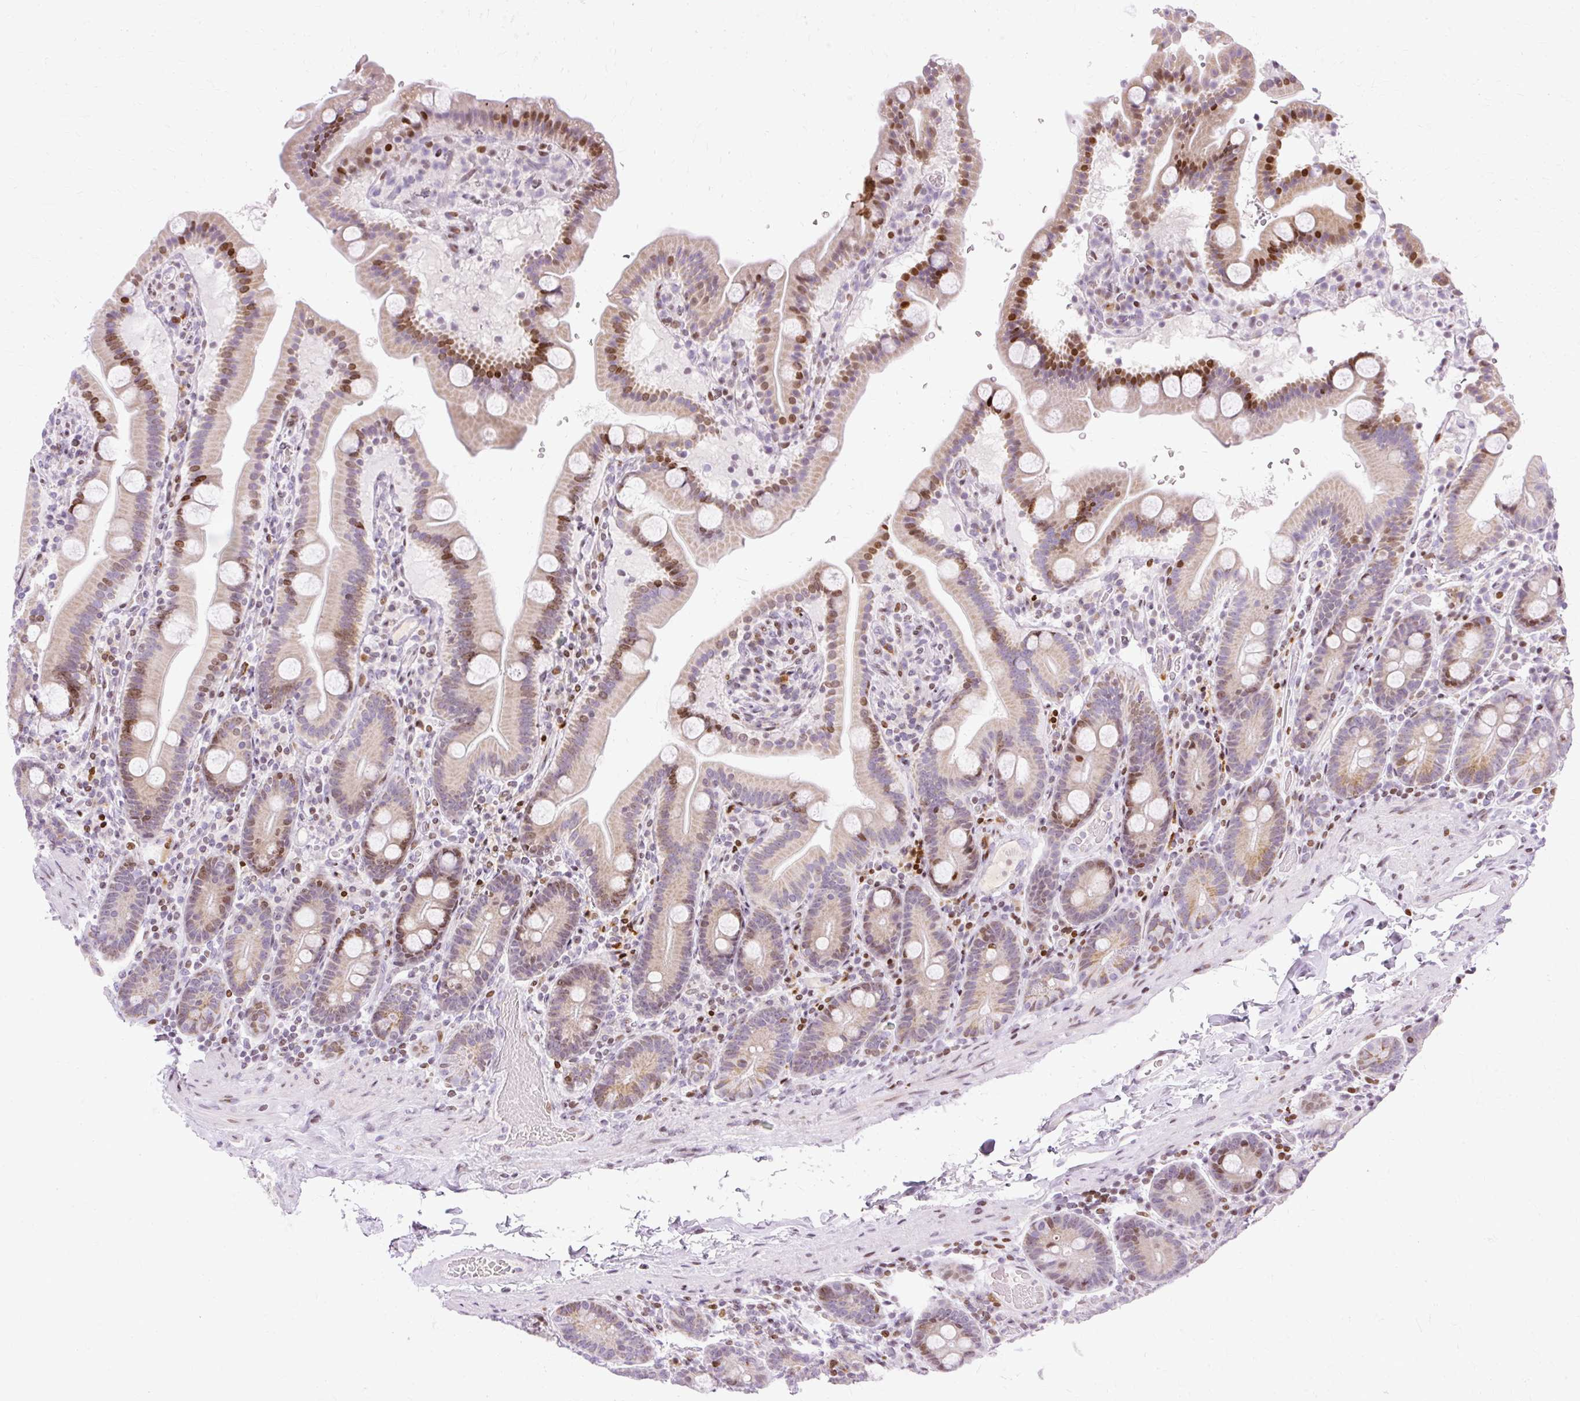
{"staining": {"intensity": "moderate", "quantity": "25%-75%", "location": "cytoplasmic/membranous,nuclear"}, "tissue": "duodenum", "cell_type": "Glandular cells", "image_type": "normal", "snomed": [{"axis": "morphology", "description": "Normal tissue, NOS"}, {"axis": "topography", "description": "Duodenum"}], "caption": "Moderate cytoplasmic/membranous,nuclear expression for a protein is seen in about 25%-75% of glandular cells of unremarkable duodenum using immunohistochemistry.", "gene": "TMEM177", "patient": {"sex": "male", "age": 55}}